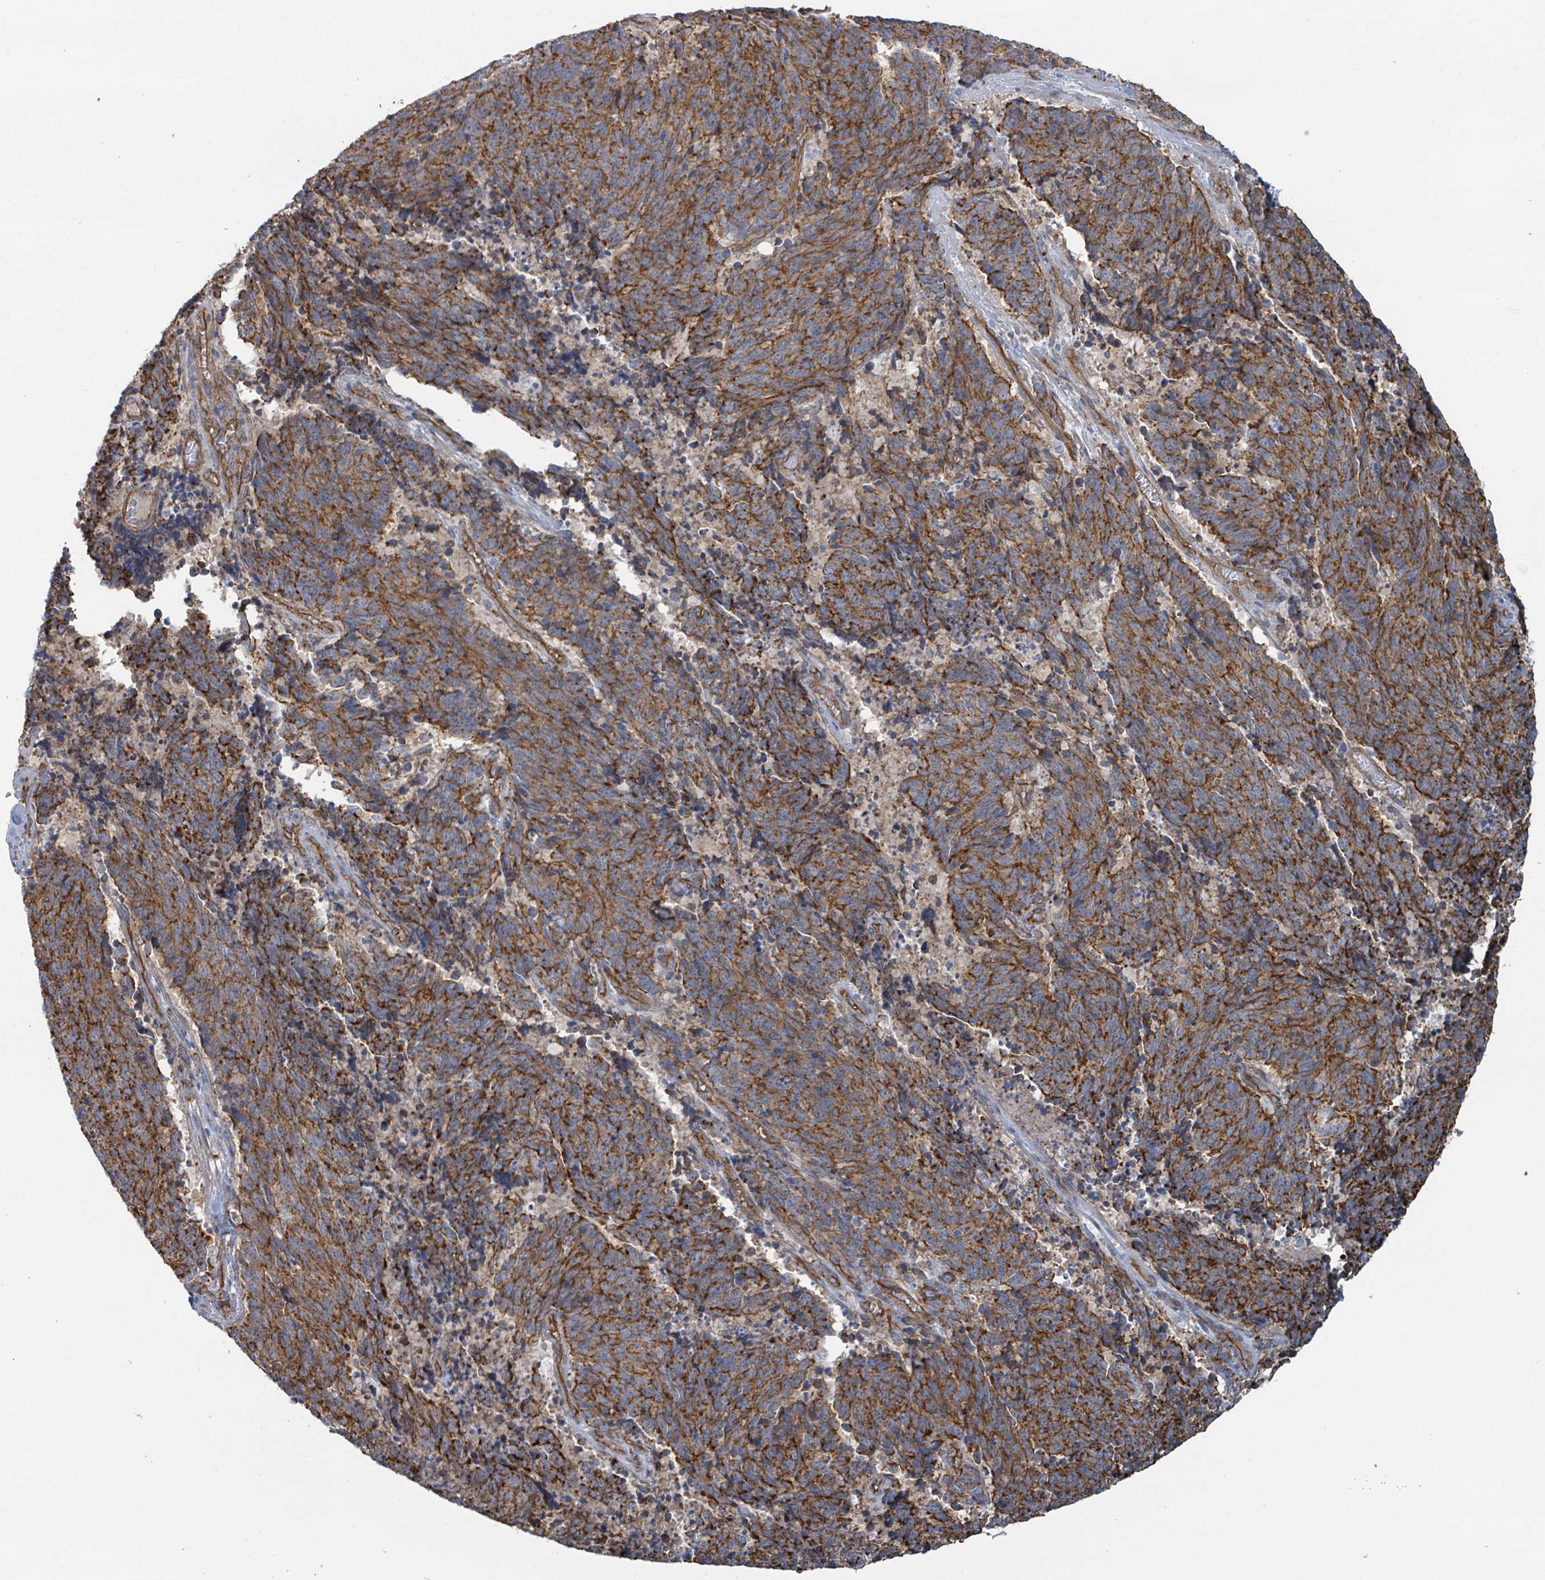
{"staining": {"intensity": "strong", "quantity": ">75%", "location": "cytoplasmic/membranous"}, "tissue": "cervical cancer", "cell_type": "Tumor cells", "image_type": "cancer", "snomed": [{"axis": "morphology", "description": "Squamous cell carcinoma, NOS"}, {"axis": "topography", "description": "Cervix"}], "caption": "Strong cytoplasmic/membranous expression for a protein is appreciated in approximately >75% of tumor cells of cervical squamous cell carcinoma using immunohistochemistry (IHC).", "gene": "LDOC1", "patient": {"sex": "female", "age": 29}}